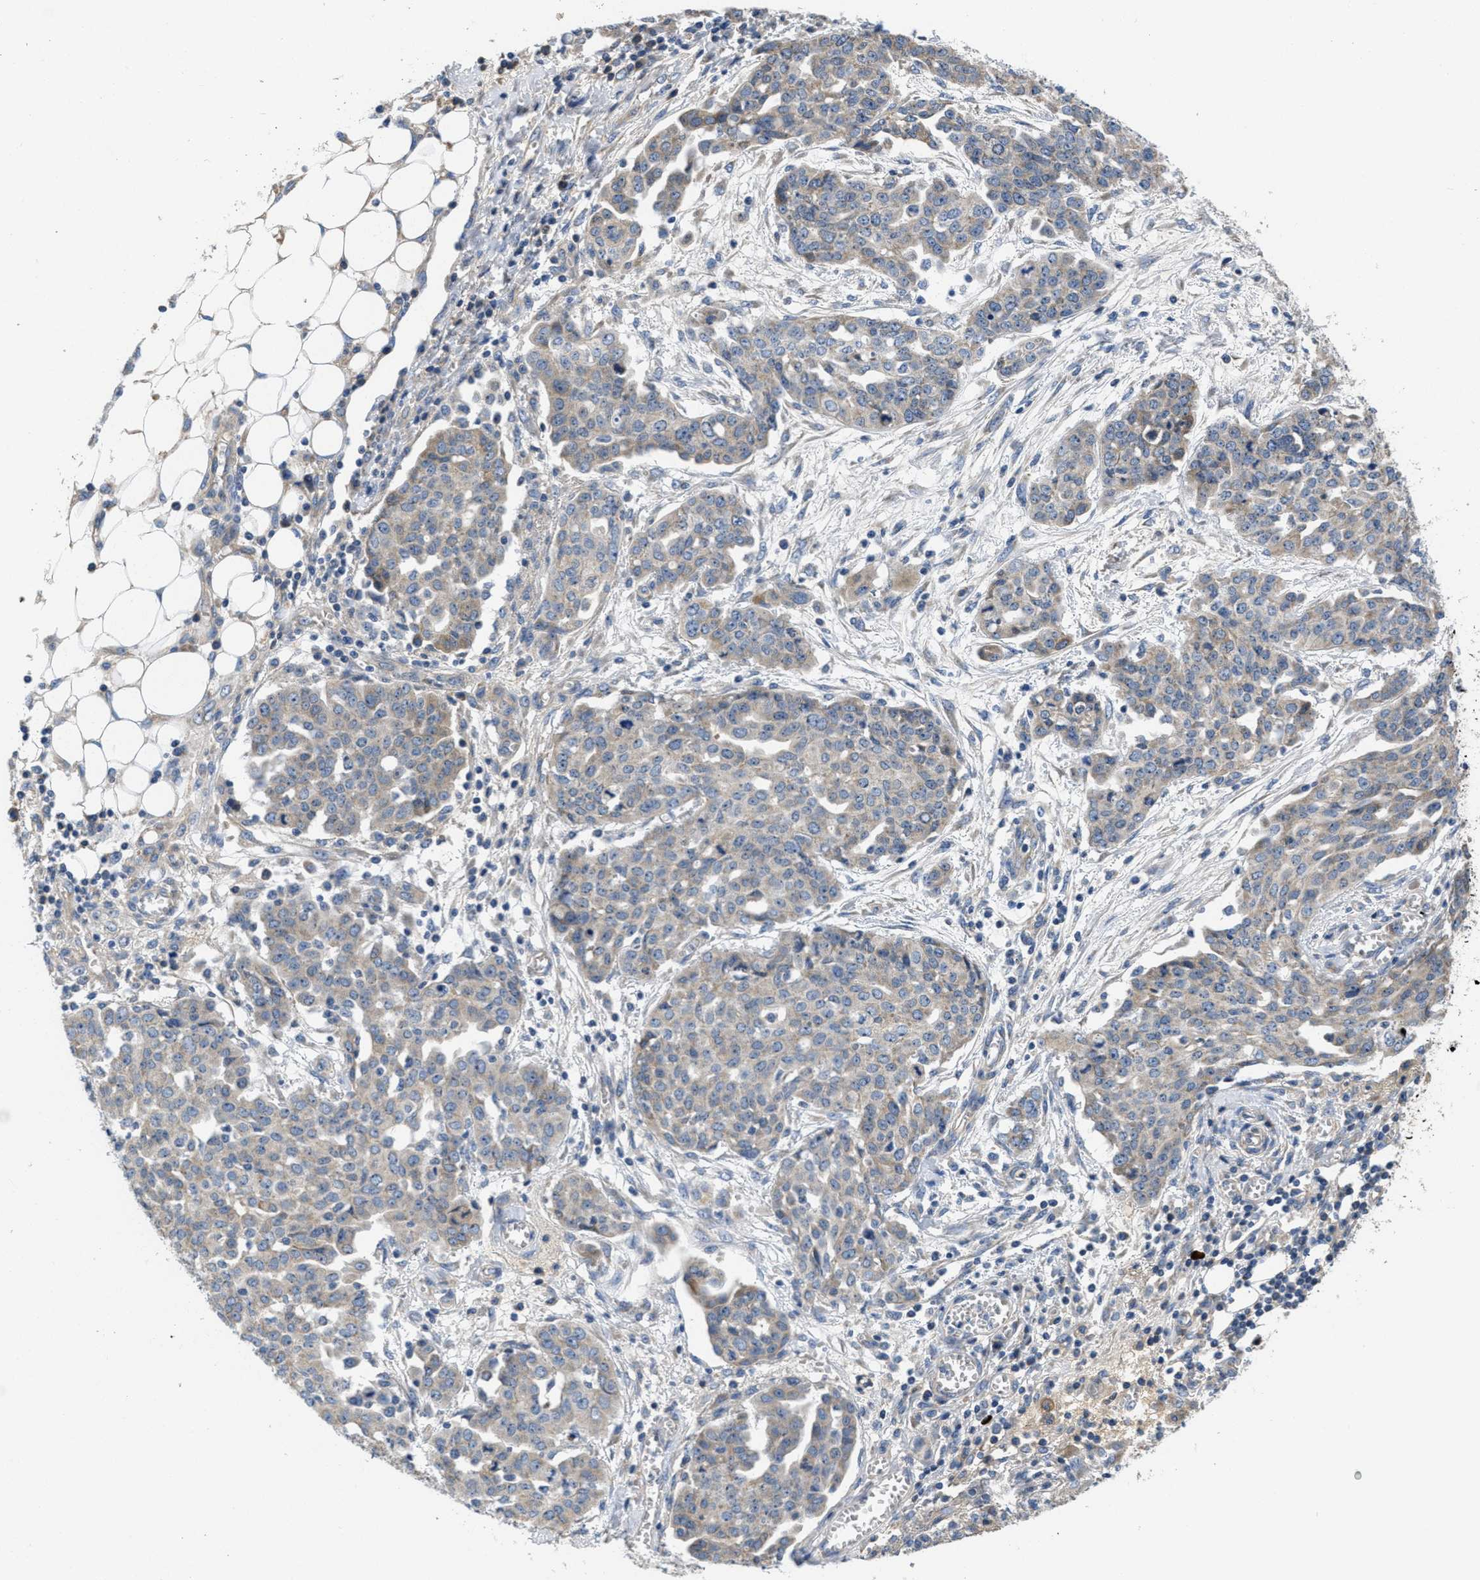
{"staining": {"intensity": "moderate", "quantity": "<25%", "location": "cytoplasmic/membranous"}, "tissue": "ovarian cancer", "cell_type": "Tumor cells", "image_type": "cancer", "snomed": [{"axis": "morphology", "description": "Cystadenocarcinoma, serous, NOS"}, {"axis": "topography", "description": "Soft tissue"}, {"axis": "topography", "description": "Ovary"}], "caption": "An image of human serous cystadenocarcinoma (ovarian) stained for a protein displays moderate cytoplasmic/membranous brown staining in tumor cells. (DAB (3,3'-diaminobenzidine) = brown stain, brightfield microscopy at high magnification).", "gene": "GALK1", "patient": {"sex": "female", "age": 57}}